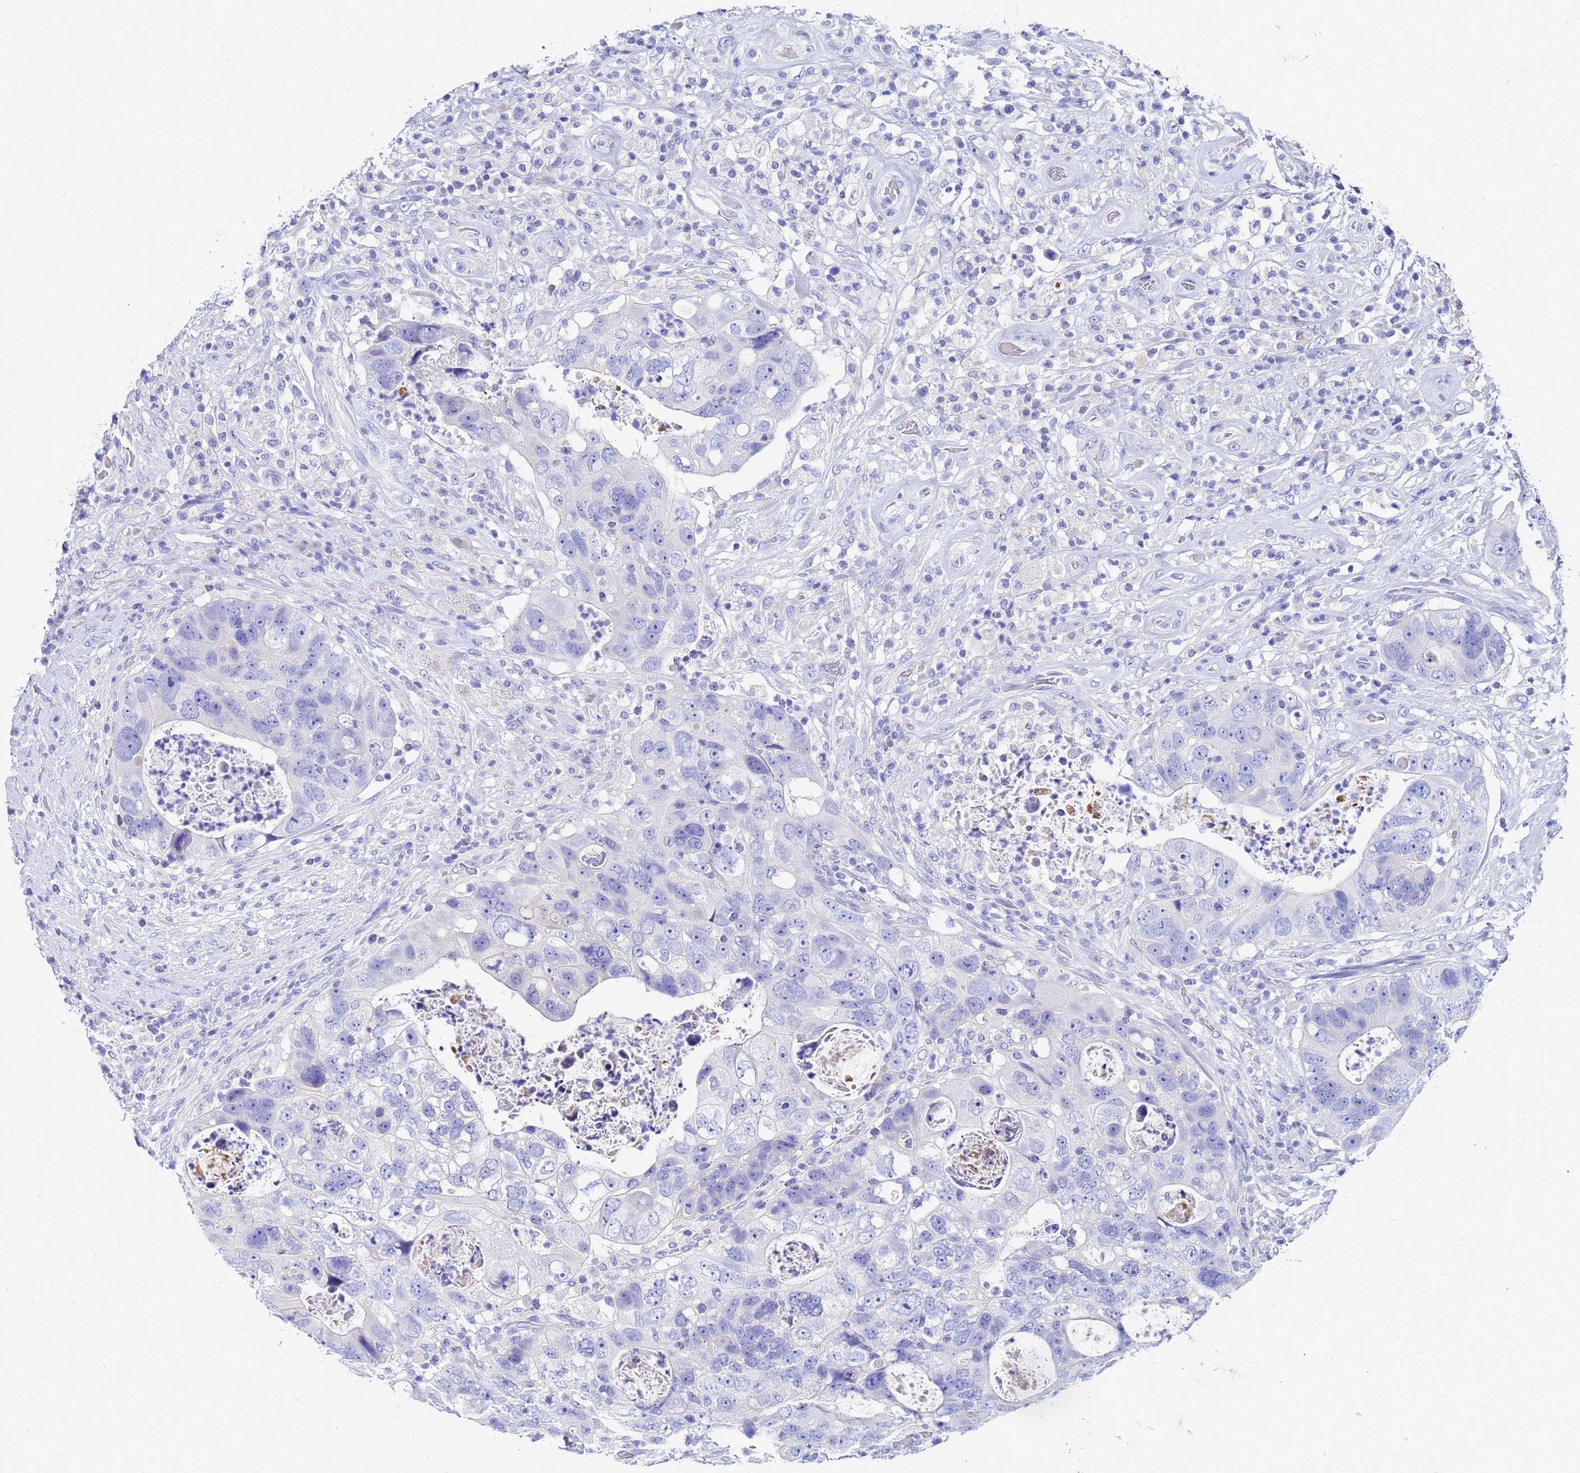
{"staining": {"intensity": "negative", "quantity": "none", "location": "none"}, "tissue": "colorectal cancer", "cell_type": "Tumor cells", "image_type": "cancer", "snomed": [{"axis": "morphology", "description": "Adenocarcinoma, NOS"}, {"axis": "topography", "description": "Rectum"}], "caption": "Human colorectal cancer (adenocarcinoma) stained for a protein using IHC displays no positivity in tumor cells.", "gene": "C2orf72", "patient": {"sex": "male", "age": 59}}